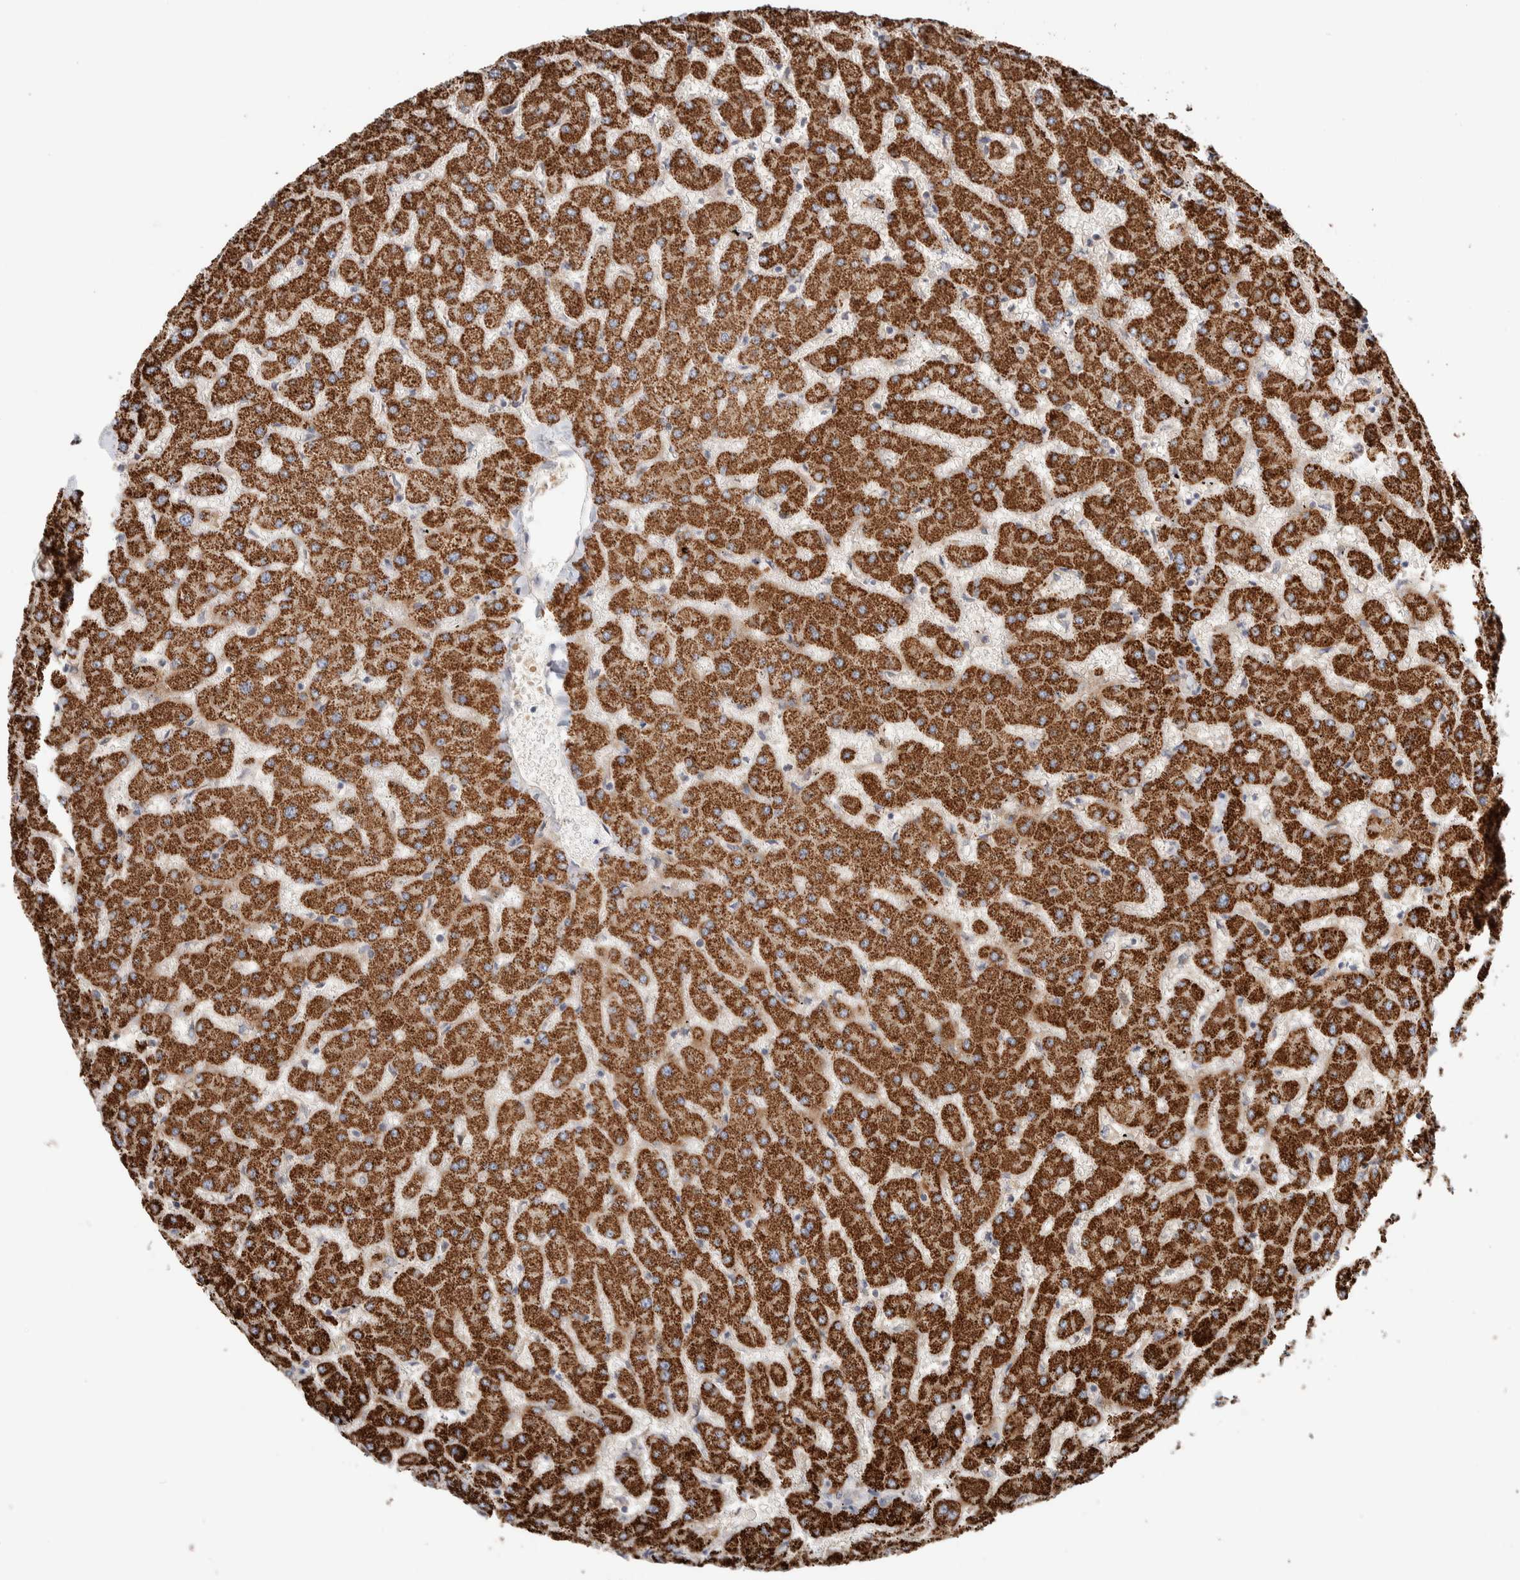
{"staining": {"intensity": "weak", "quantity": "<25%", "location": "cytoplasmic/membranous"}, "tissue": "liver", "cell_type": "Cholangiocytes", "image_type": "normal", "snomed": [{"axis": "morphology", "description": "Normal tissue, NOS"}, {"axis": "topography", "description": "Liver"}], "caption": "The image demonstrates no significant staining in cholangiocytes of liver.", "gene": "WDR91", "patient": {"sex": "female", "age": 63}}